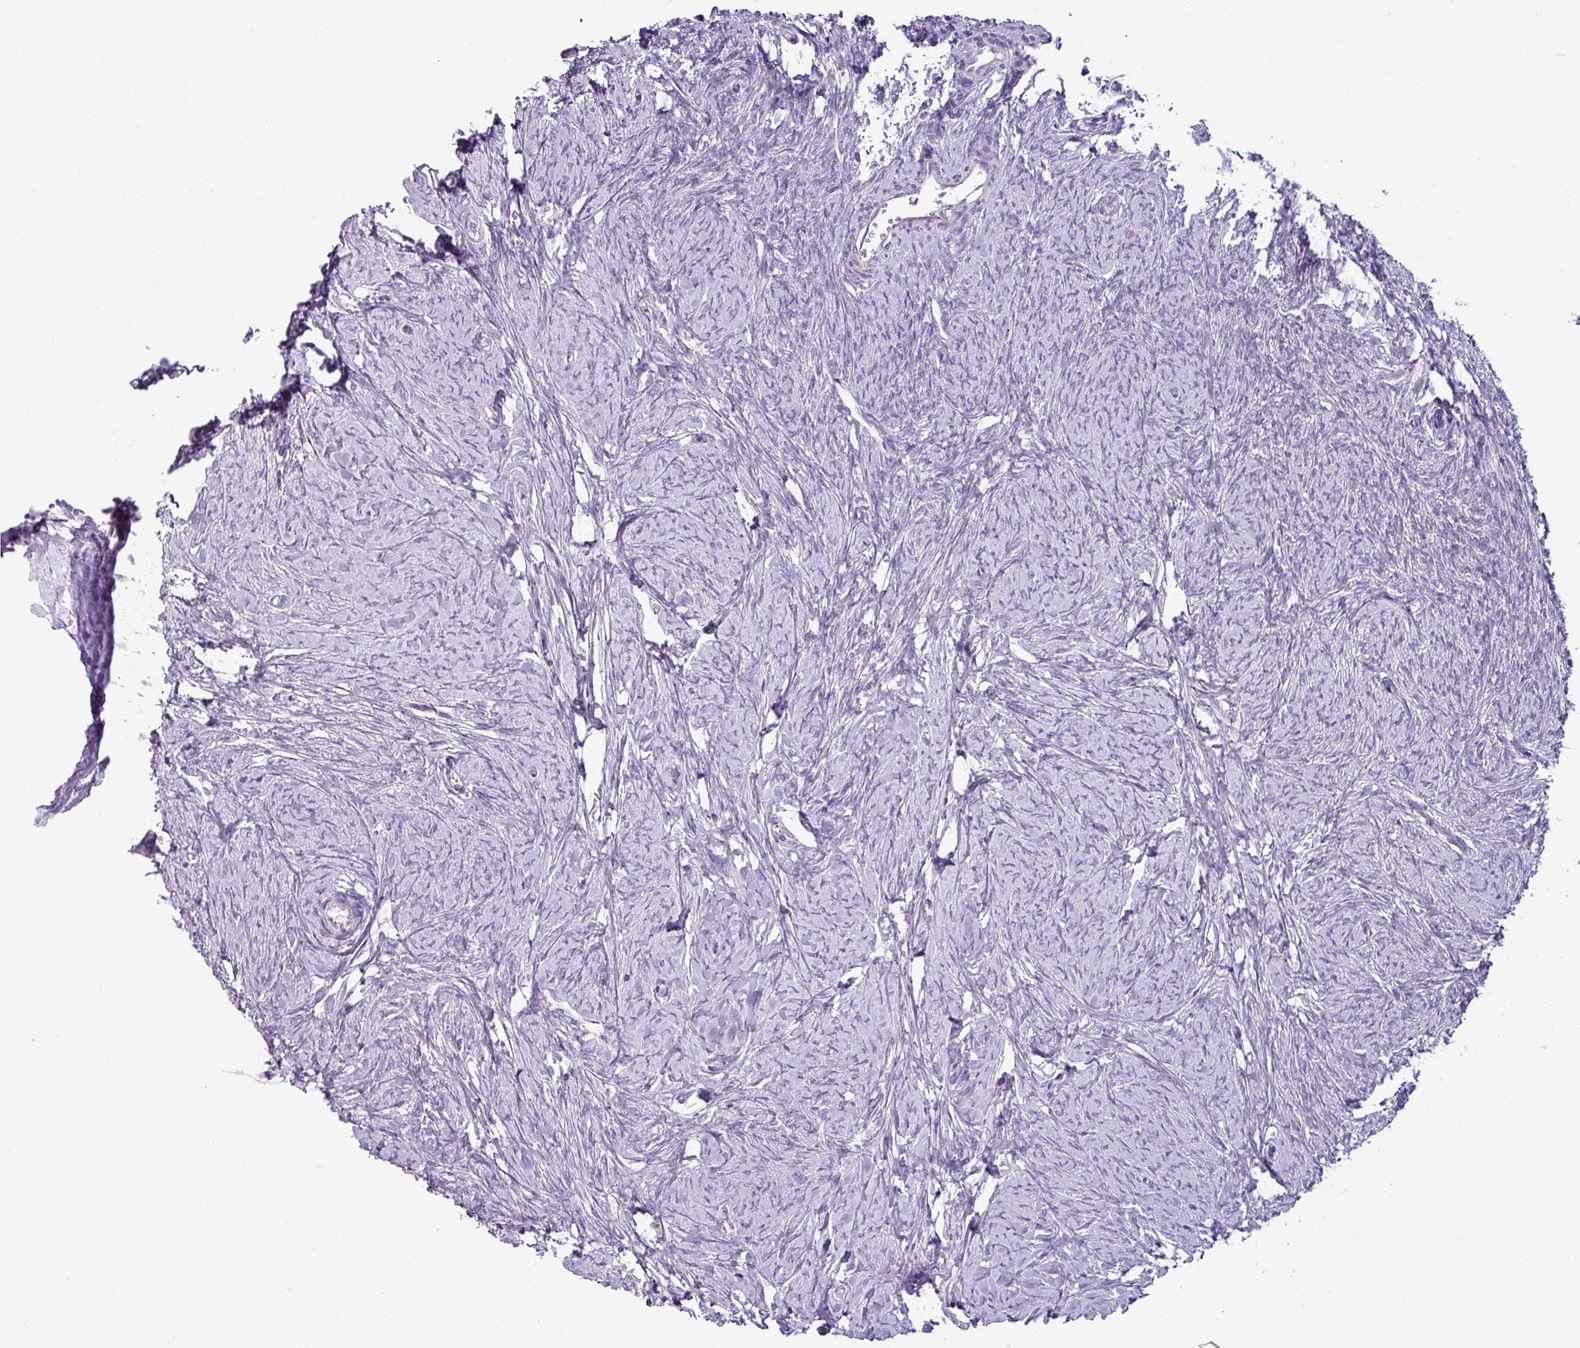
{"staining": {"intensity": "negative", "quantity": "none", "location": "none"}, "tissue": "ovary", "cell_type": "Ovarian stroma cells", "image_type": "normal", "snomed": [{"axis": "morphology", "description": "Normal tissue, NOS"}, {"axis": "topography", "description": "Ovary"}], "caption": "IHC photomicrograph of normal ovary: human ovary stained with DAB reveals no significant protein staining in ovarian stroma cells. The staining is performed using DAB (3,3'-diaminobenzidine) brown chromogen with nuclei counter-stained in using hematoxylin.", "gene": "TOR1AIP2", "patient": {"sex": "female", "age": 44}}